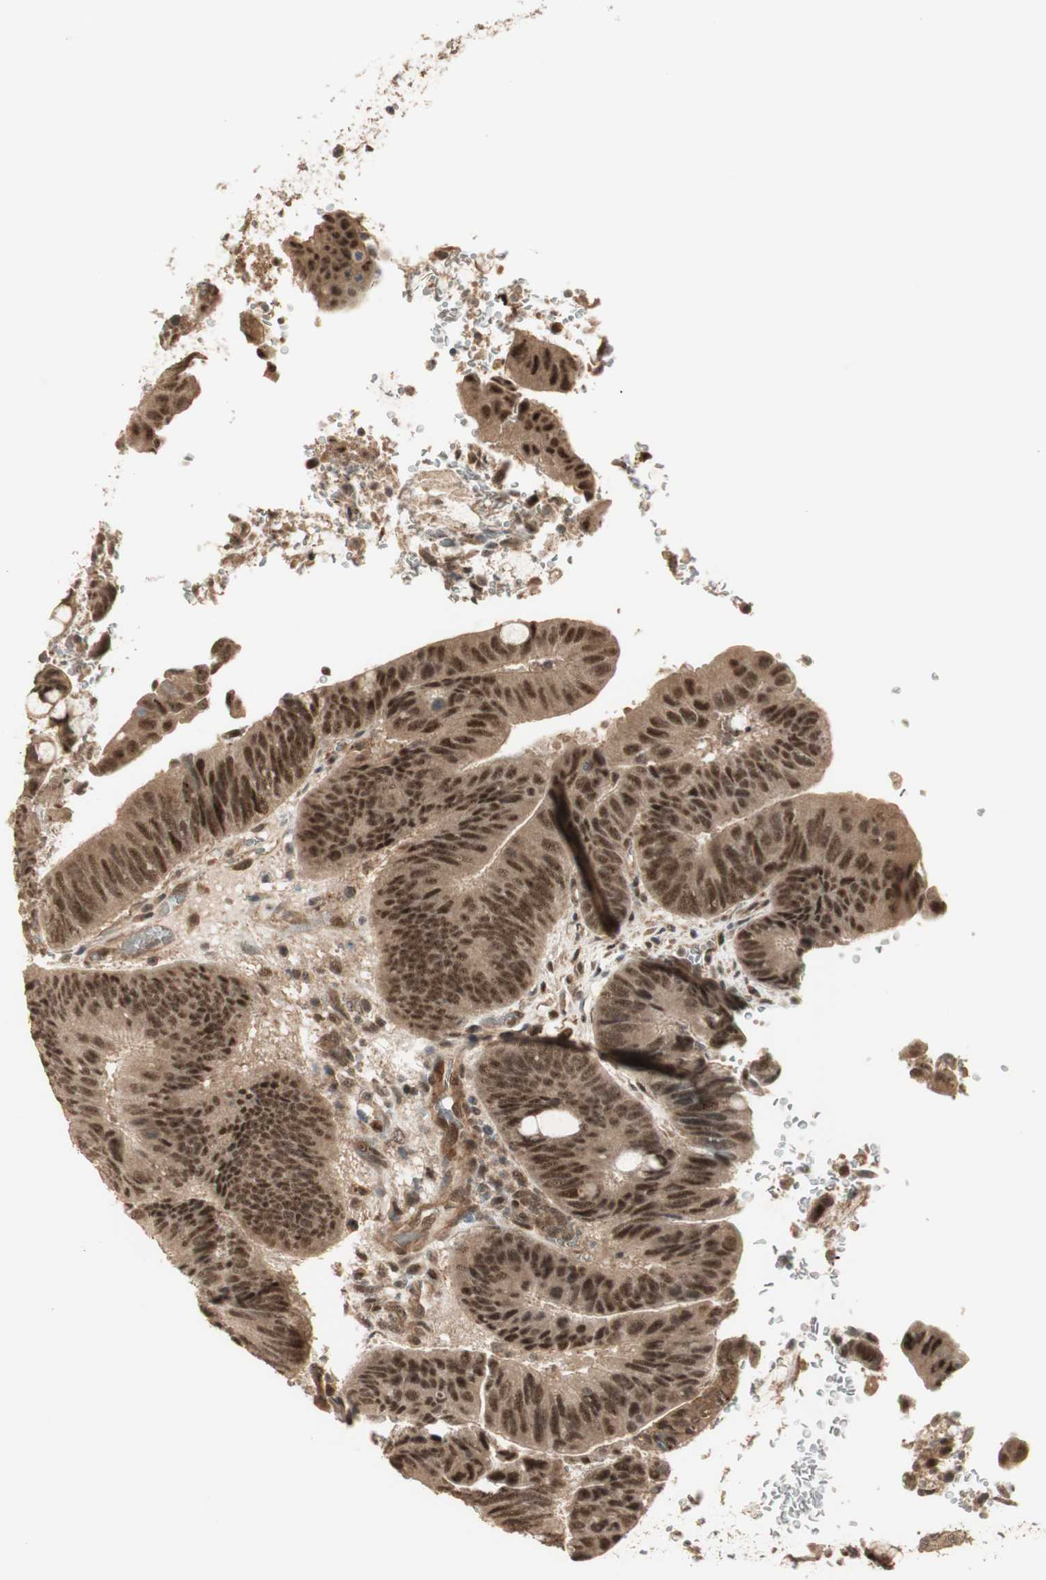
{"staining": {"intensity": "strong", "quantity": ">75%", "location": "cytoplasmic/membranous,nuclear"}, "tissue": "colorectal cancer", "cell_type": "Tumor cells", "image_type": "cancer", "snomed": [{"axis": "morphology", "description": "Normal tissue, NOS"}, {"axis": "morphology", "description": "Adenocarcinoma, NOS"}, {"axis": "topography", "description": "Rectum"}, {"axis": "topography", "description": "Peripheral nerve tissue"}], "caption": "Colorectal cancer stained for a protein (brown) demonstrates strong cytoplasmic/membranous and nuclear positive expression in about >75% of tumor cells.", "gene": "ZSCAN31", "patient": {"sex": "male", "age": 92}}